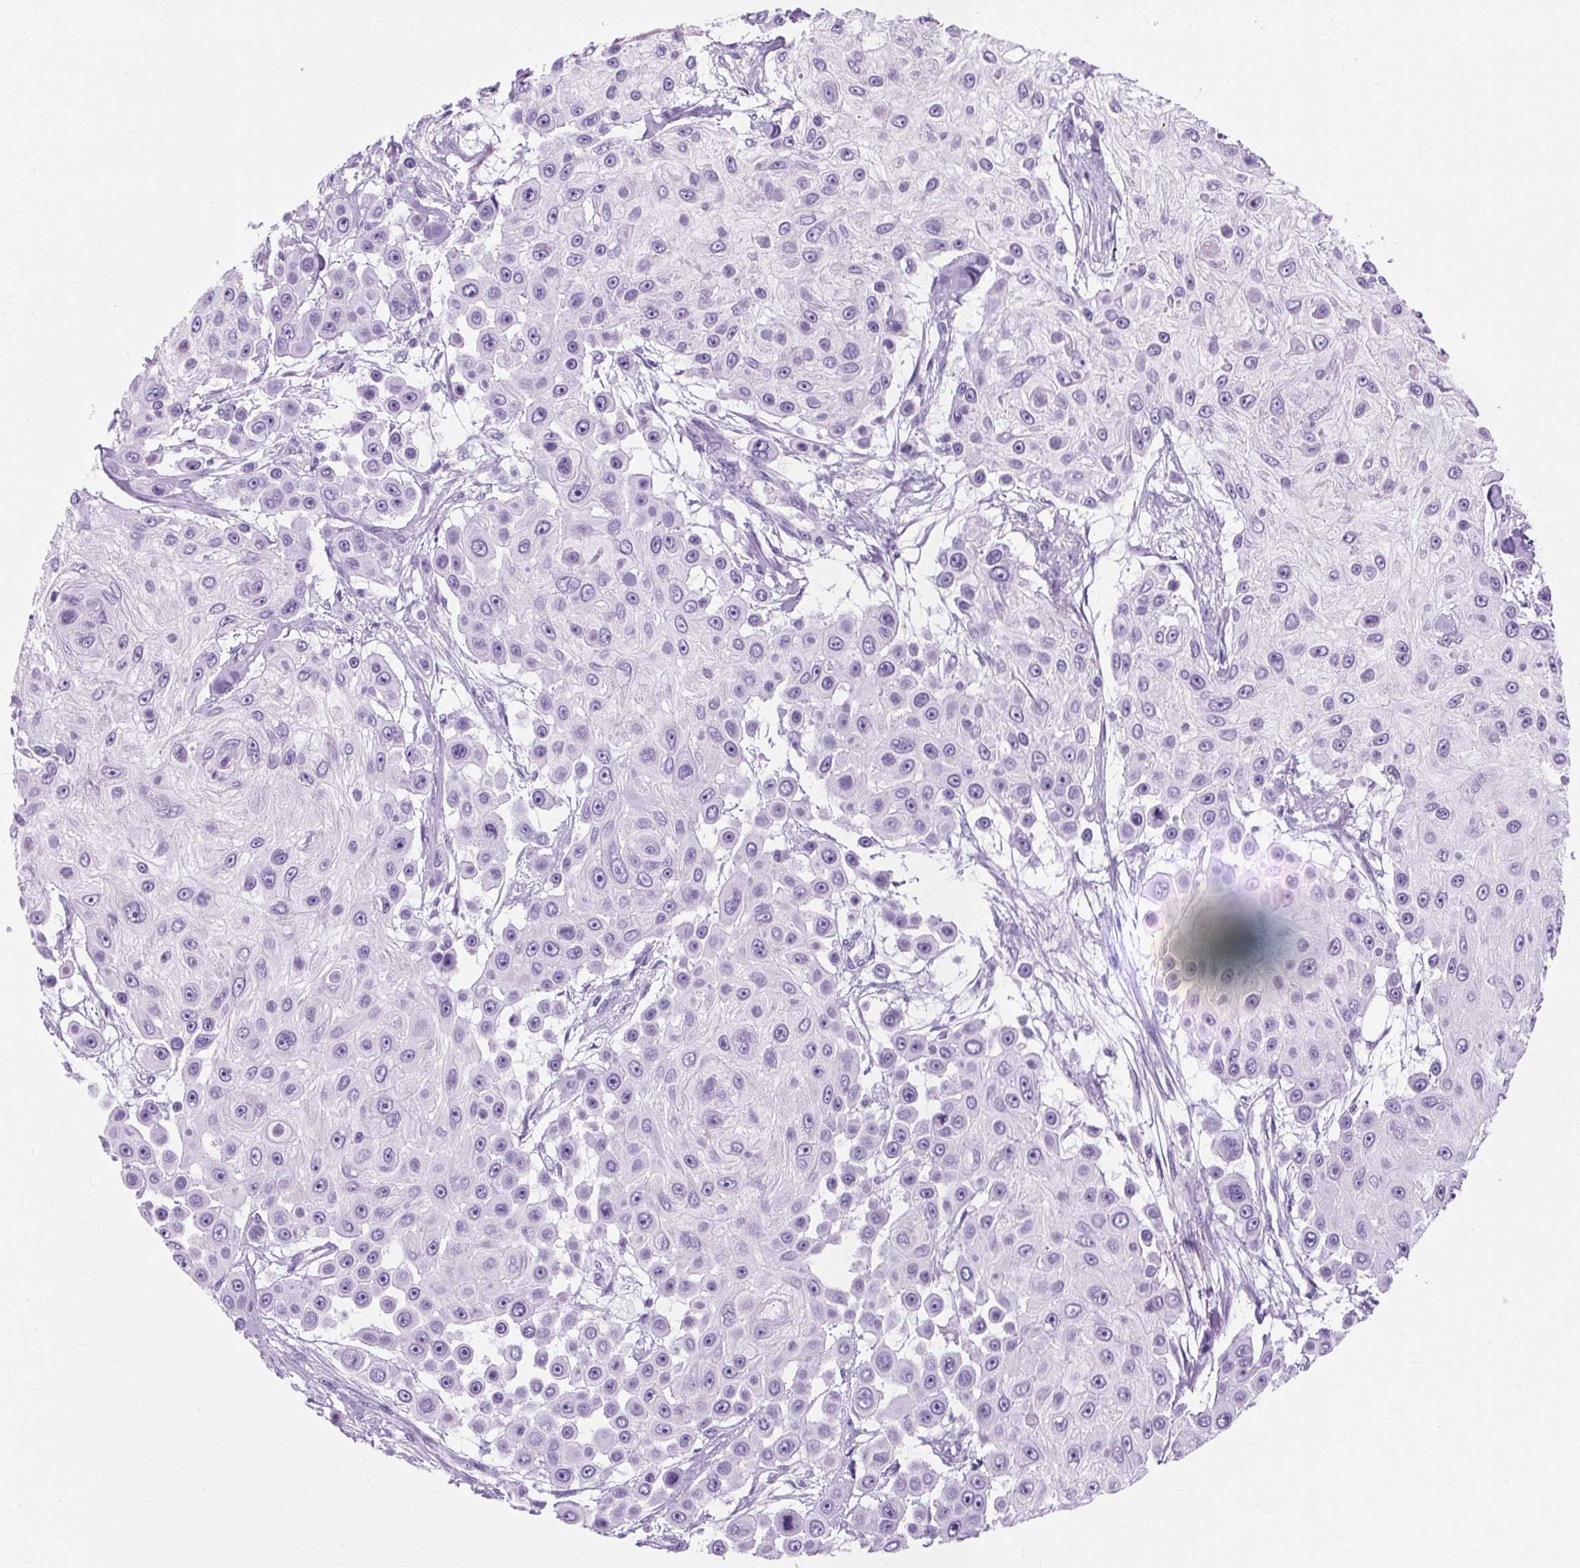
{"staining": {"intensity": "negative", "quantity": "none", "location": "none"}, "tissue": "skin cancer", "cell_type": "Tumor cells", "image_type": "cancer", "snomed": [{"axis": "morphology", "description": "Squamous cell carcinoma, NOS"}, {"axis": "topography", "description": "Skin"}], "caption": "Immunohistochemistry (IHC) of skin cancer (squamous cell carcinoma) reveals no positivity in tumor cells. (DAB (3,3'-diaminobenzidine) immunohistochemistry (IHC), high magnification).", "gene": "RYBP", "patient": {"sex": "male", "age": 67}}